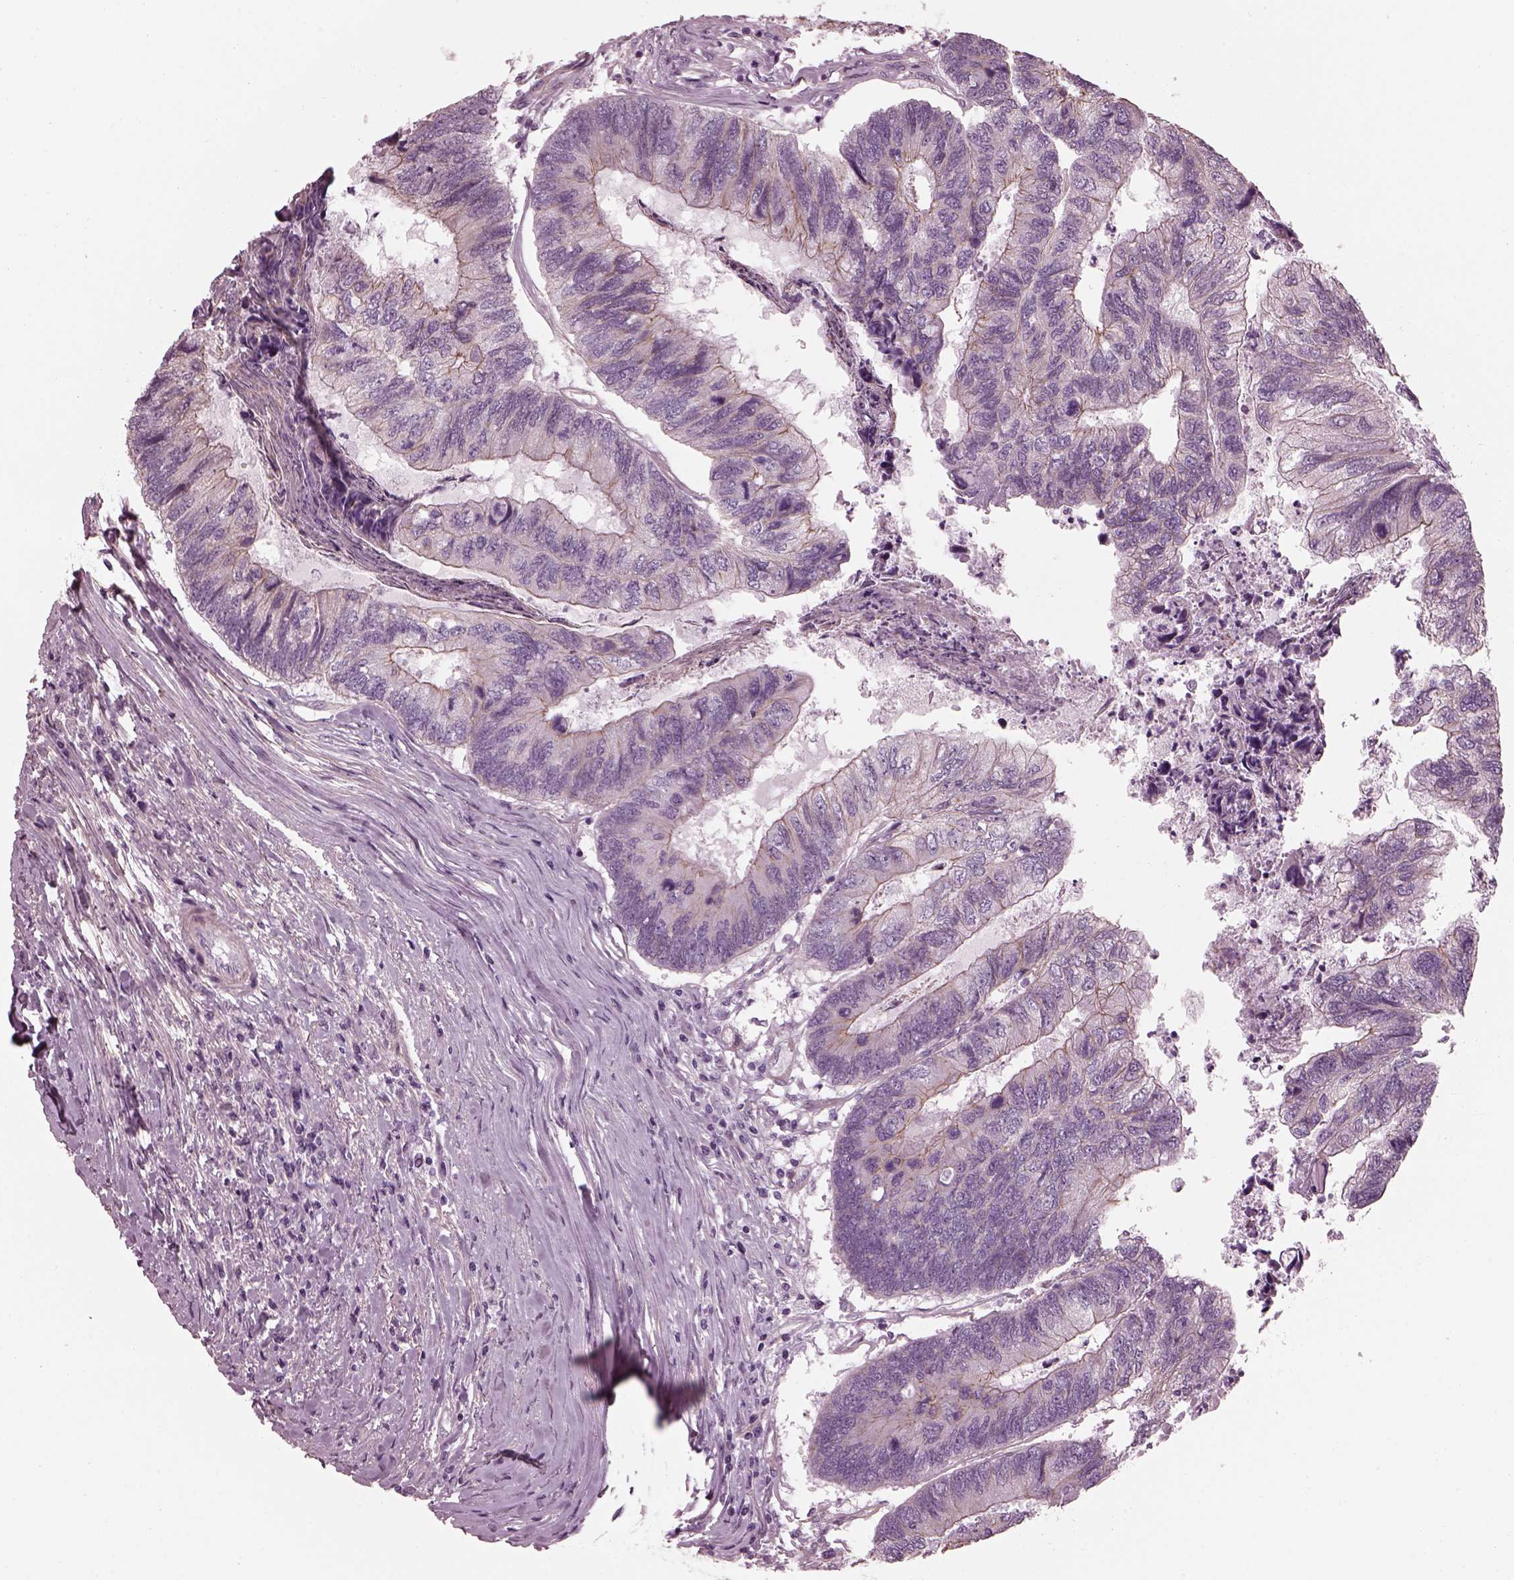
{"staining": {"intensity": "negative", "quantity": "none", "location": "none"}, "tissue": "colorectal cancer", "cell_type": "Tumor cells", "image_type": "cancer", "snomed": [{"axis": "morphology", "description": "Adenocarcinoma, NOS"}, {"axis": "topography", "description": "Colon"}], "caption": "DAB immunohistochemical staining of human colorectal cancer shows no significant positivity in tumor cells.", "gene": "BFSP1", "patient": {"sex": "female", "age": 67}}